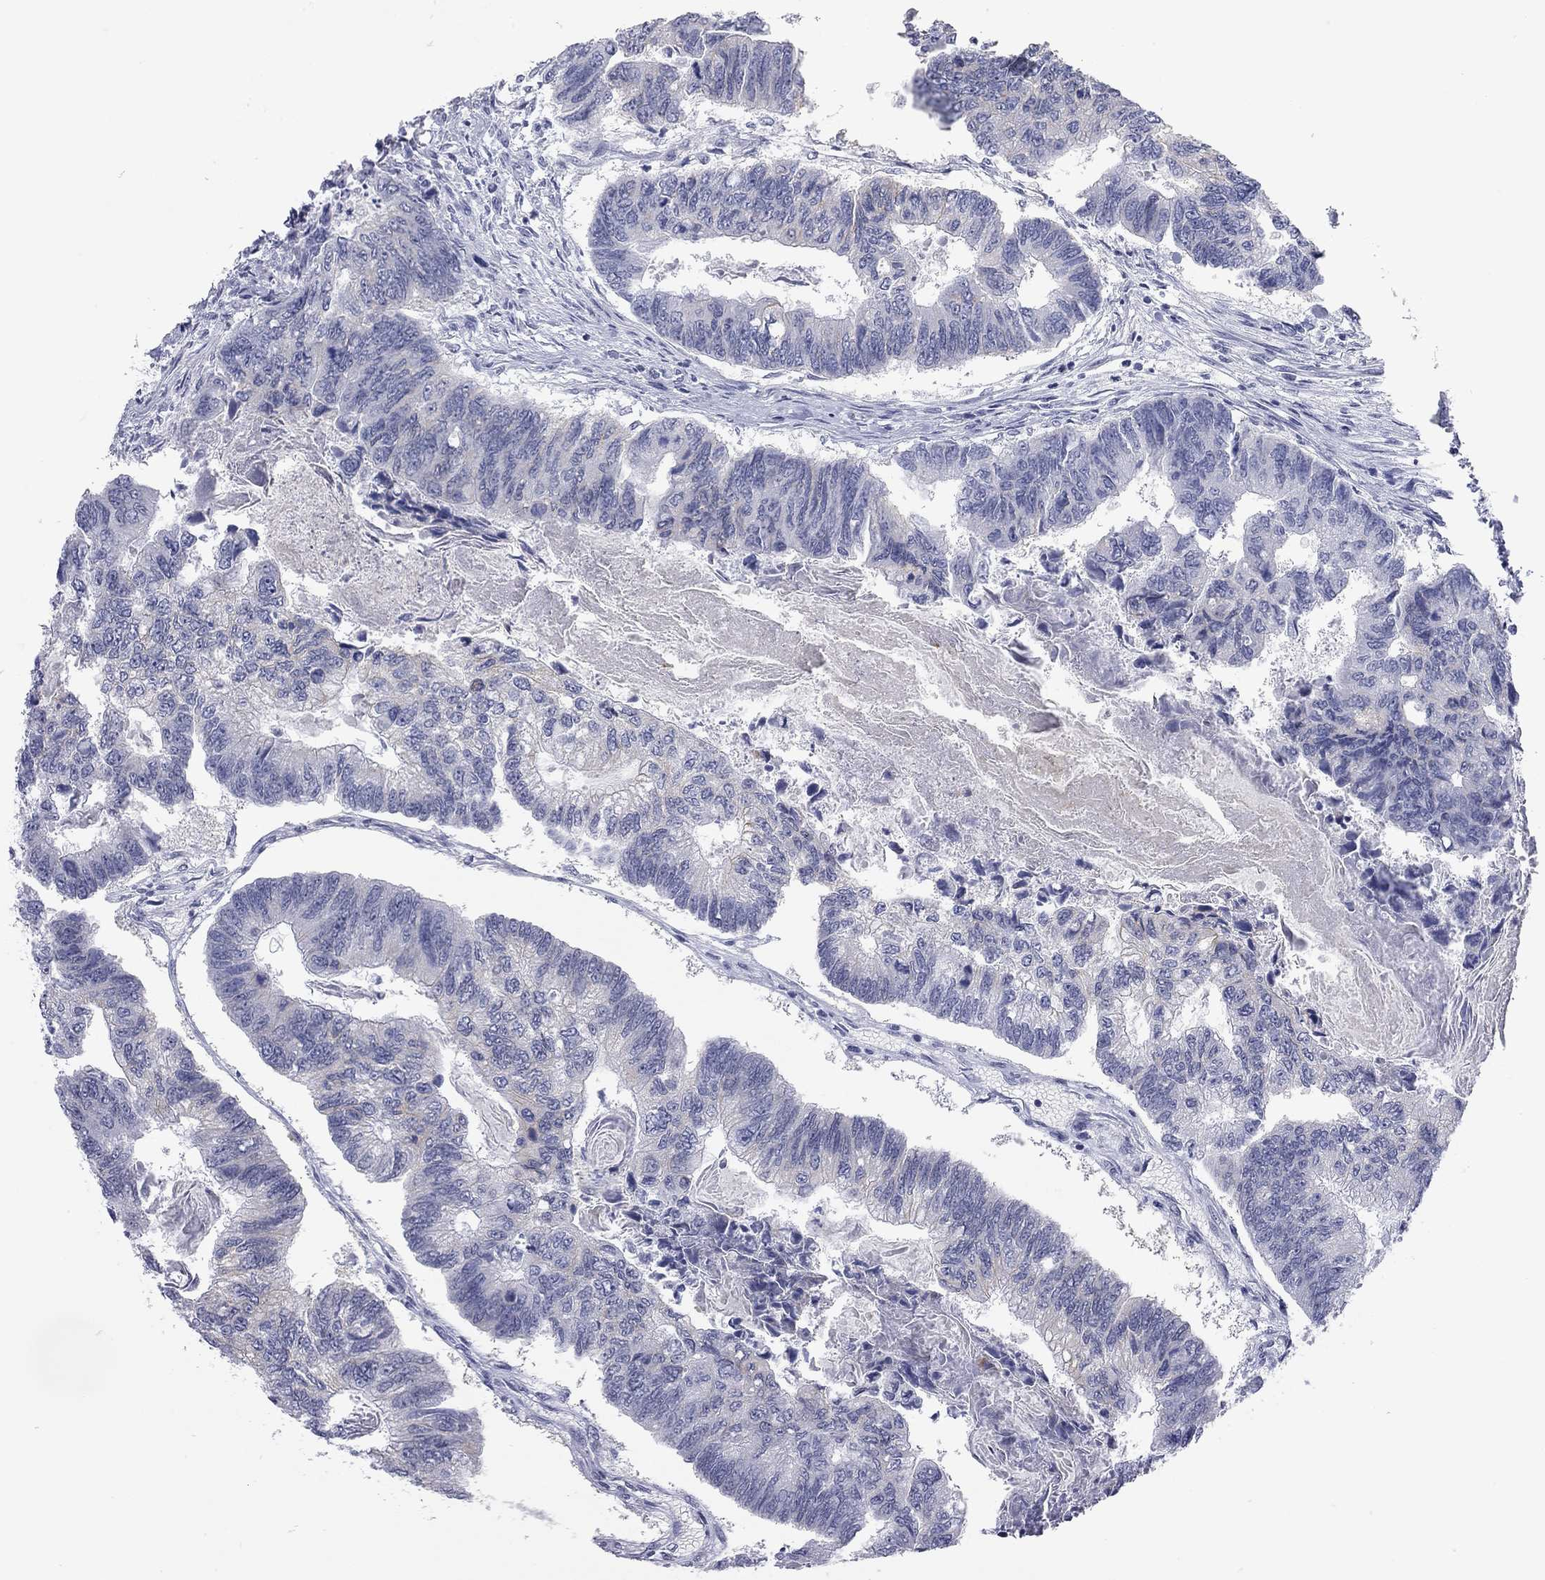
{"staining": {"intensity": "negative", "quantity": "none", "location": "none"}, "tissue": "colorectal cancer", "cell_type": "Tumor cells", "image_type": "cancer", "snomed": [{"axis": "morphology", "description": "Adenocarcinoma, NOS"}, {"axis": "topography", "description": "Colon"}], "caption": "This is an immunohistochemistry image of colorectal cancer (adenocarcinoma). There is no staining in tumor cells.", "gene": "AK8", "patient": {"sex": "female", "age": 65}}